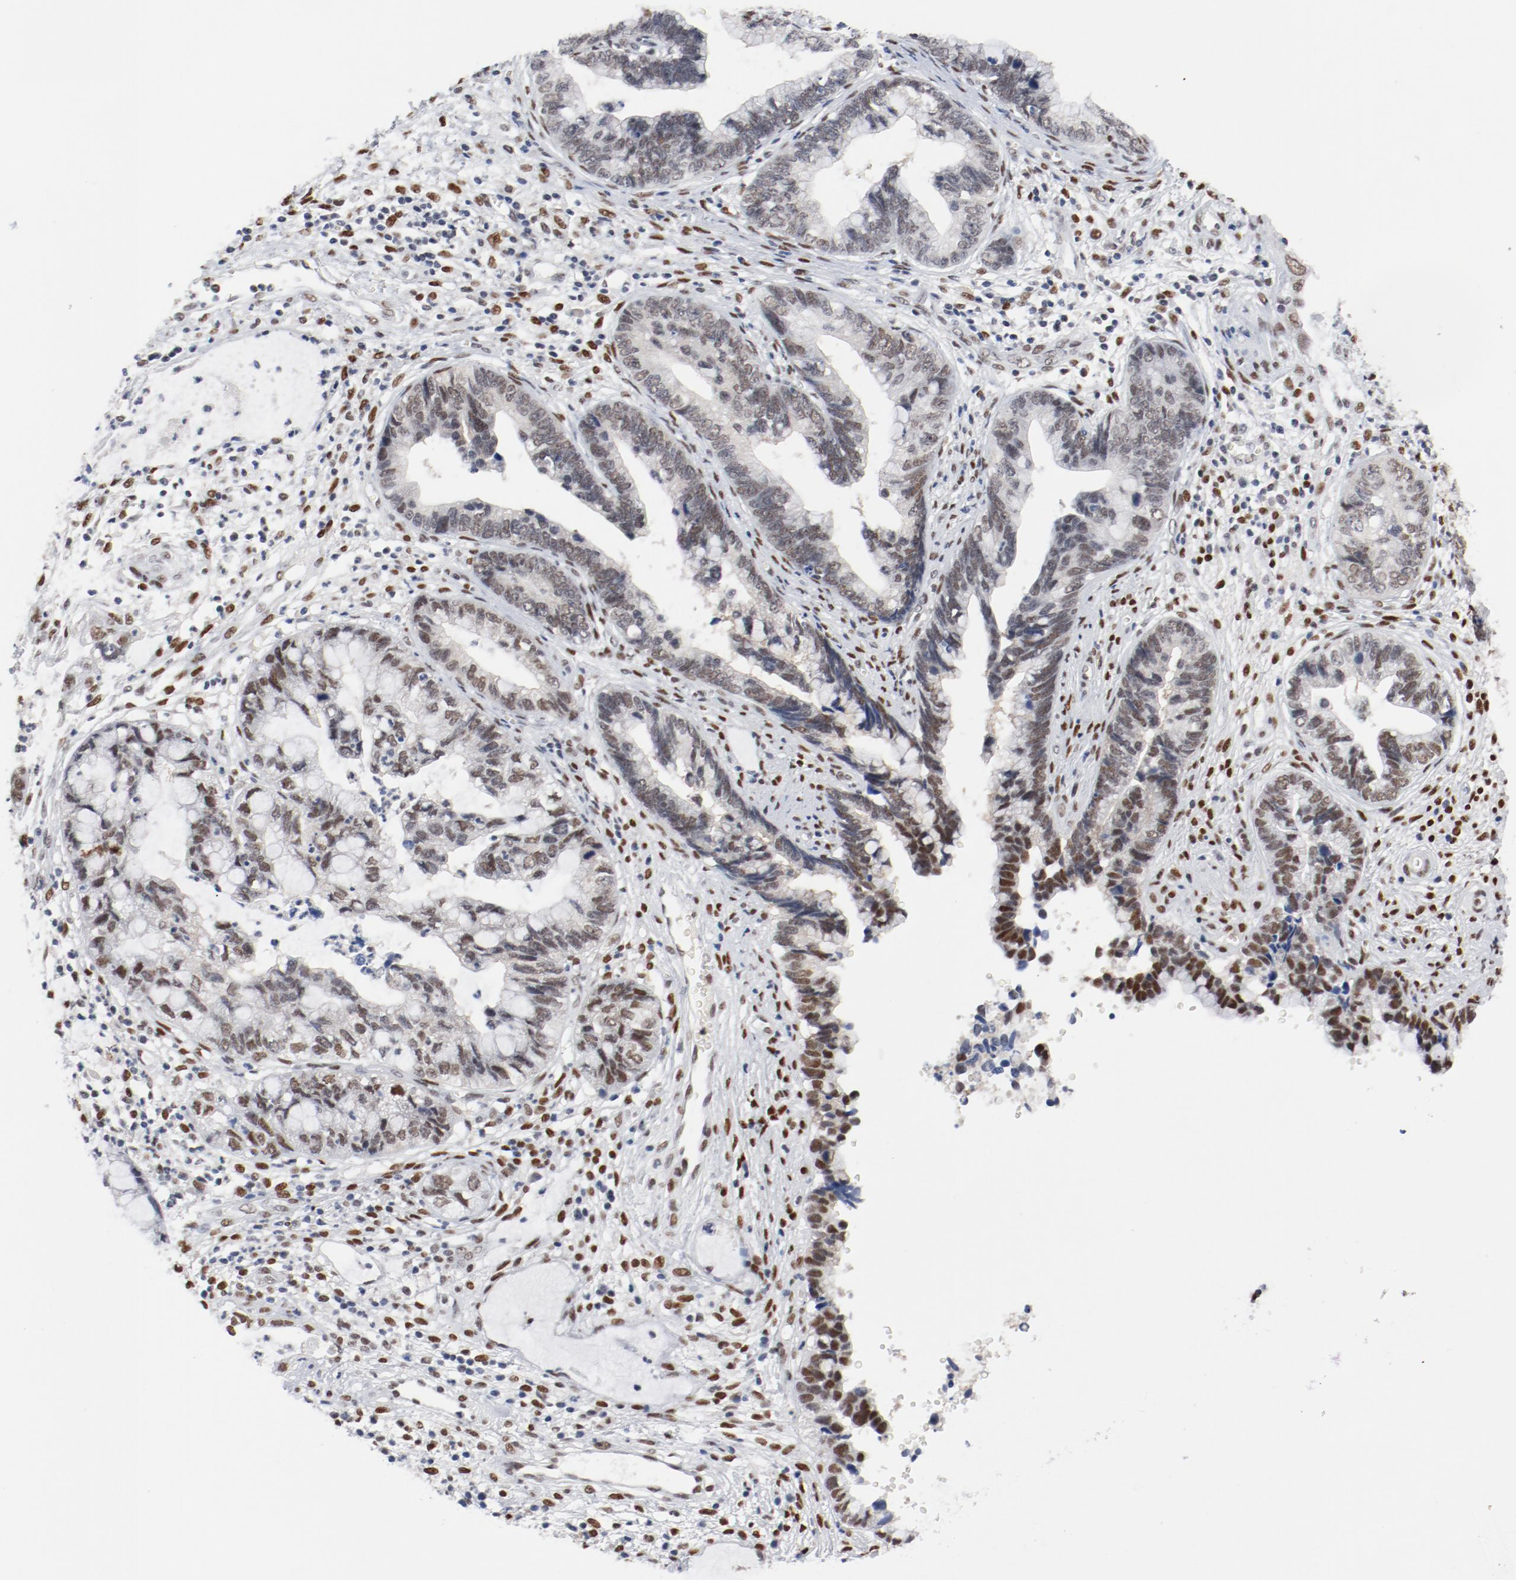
{"staining": {"intensity": "moderate", "quantity": ">75%", "location": "nuclear"}, "tissue": "cervical cancer", "cell_type": "Tumor cells", "image_type": "cancer", "snomed": [{"axis": "morphology", "description": "Adenocarcinoma, NOS"}, {"axis": "topography", "description": "Cervix"}], "caption": "Adenocarcinoma (cervical) stained with IHC demonstrates moderate nuclear positivity in approximately >75% of tumor cells.", "gene": "ARNT", "patient": {"sex": "female", "age": 44}}